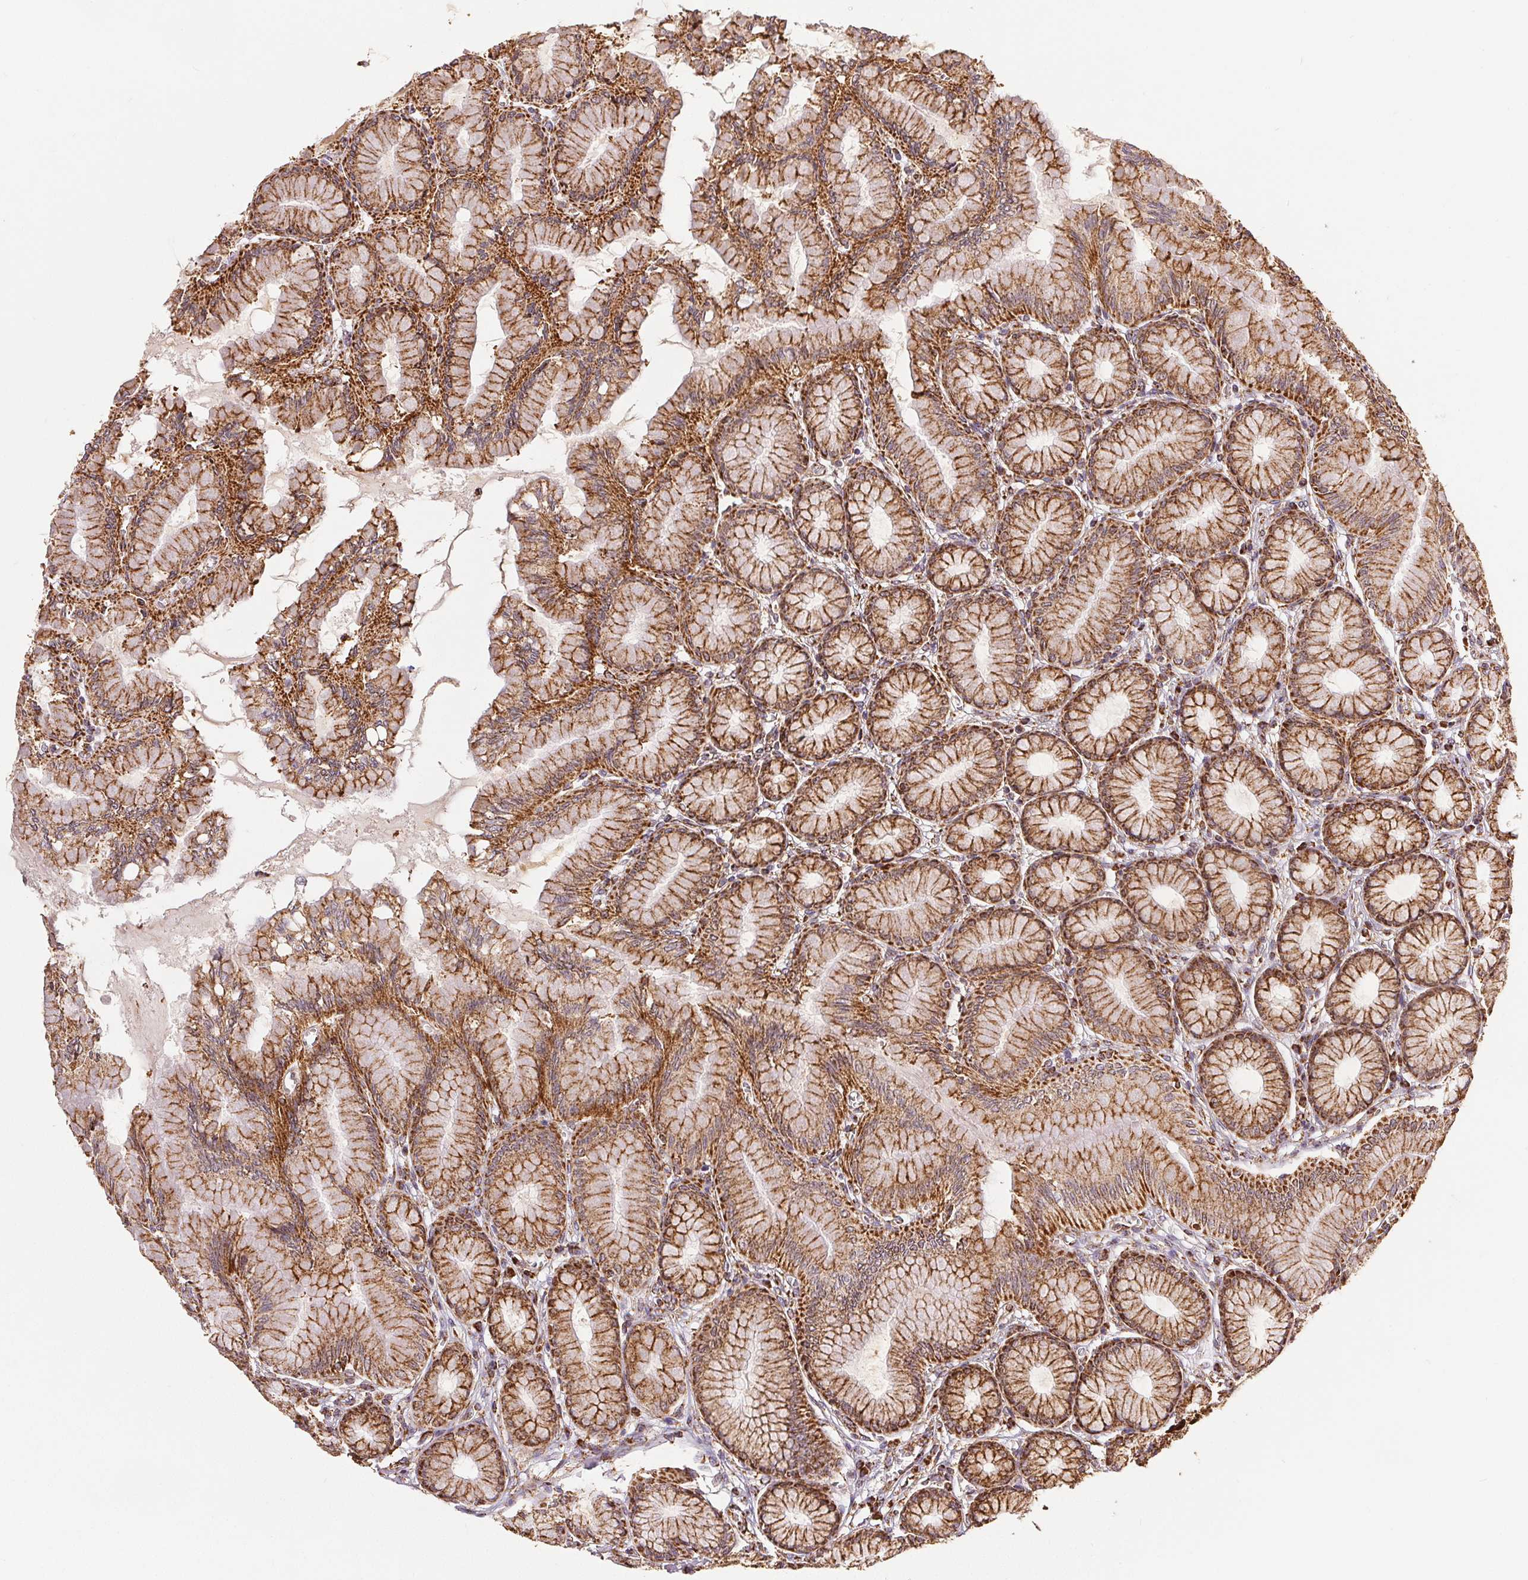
{"staining": {"intensity": "strong", "quantity": "25%-75%", "location": "cytoplasmic/membranous"}, "tissue": "stomach", "cell_type": "Glandular cells", "image_type": "normal", "snomed": [{"axis": "morphology", "description": "Normal tissue, NOS"}, {"axis": "topography", "description": "Stomach"}, {"axis": "topography", "description": "Stomach, lower"}], "caption": "Immunohistochemical staining of unremarkable stomach displays high levels of strong cytoplasmic/membranous expression in about 25%-75% of glandular cells.", "gene": "SDHB", "patient": {"sex": "male", "age": 76}}